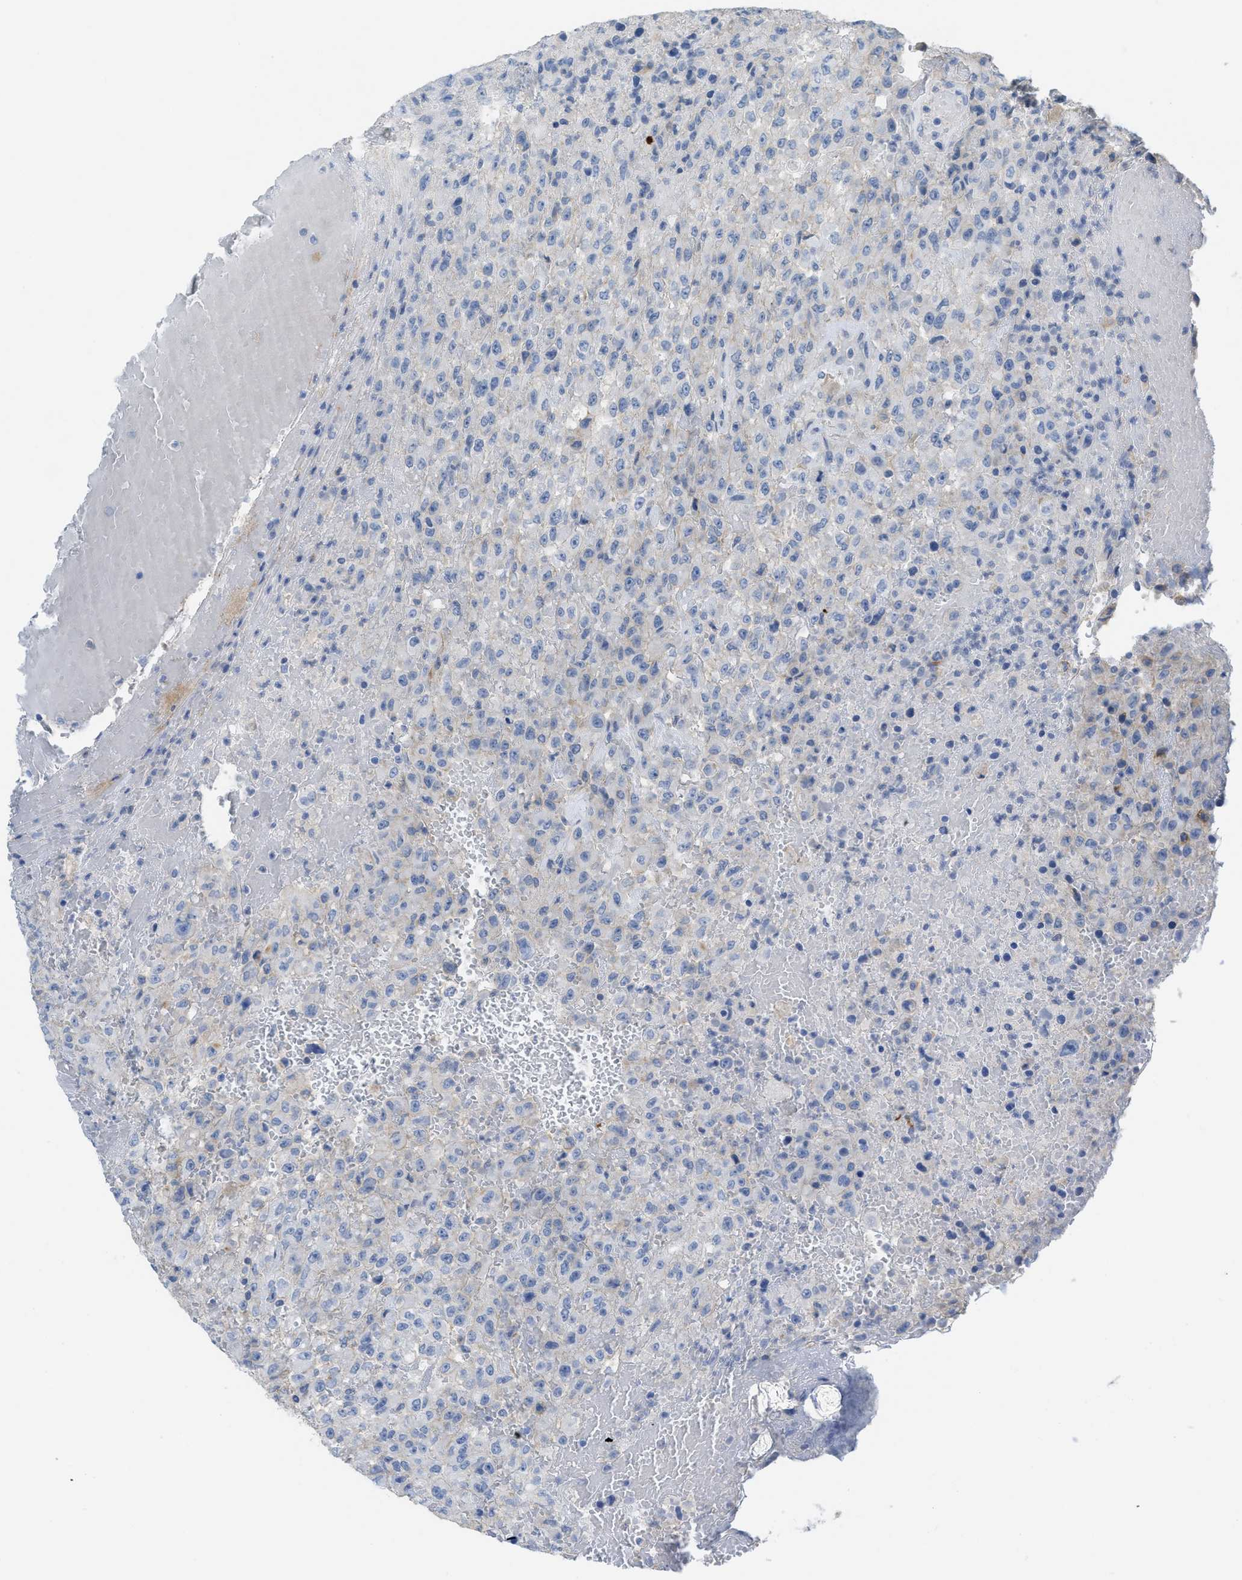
{"staining": {"intensity": "negative", "quantity": "none", "location": "none"}, "tissue": "urothelial cancer", "cell_type": "Tumor cells", "image_type": "cancer", "snomed": [{"axis": "morphology", "description": "Urothelial carcinoma, High grade"}, {"axis": "topography", "description": "Urinary bladder"}], "caption": "DAB immunohistochemical staining of urothelial cancer displays no significant staining in tumor cells. Brightfield microscopy of immunohistochemistry (IHC) stained with DAB (brown) and hematoxylin (blue), captured at high magnification.", "gene": "CNNM4", "patient": {"sex": "male", "age": 46}}